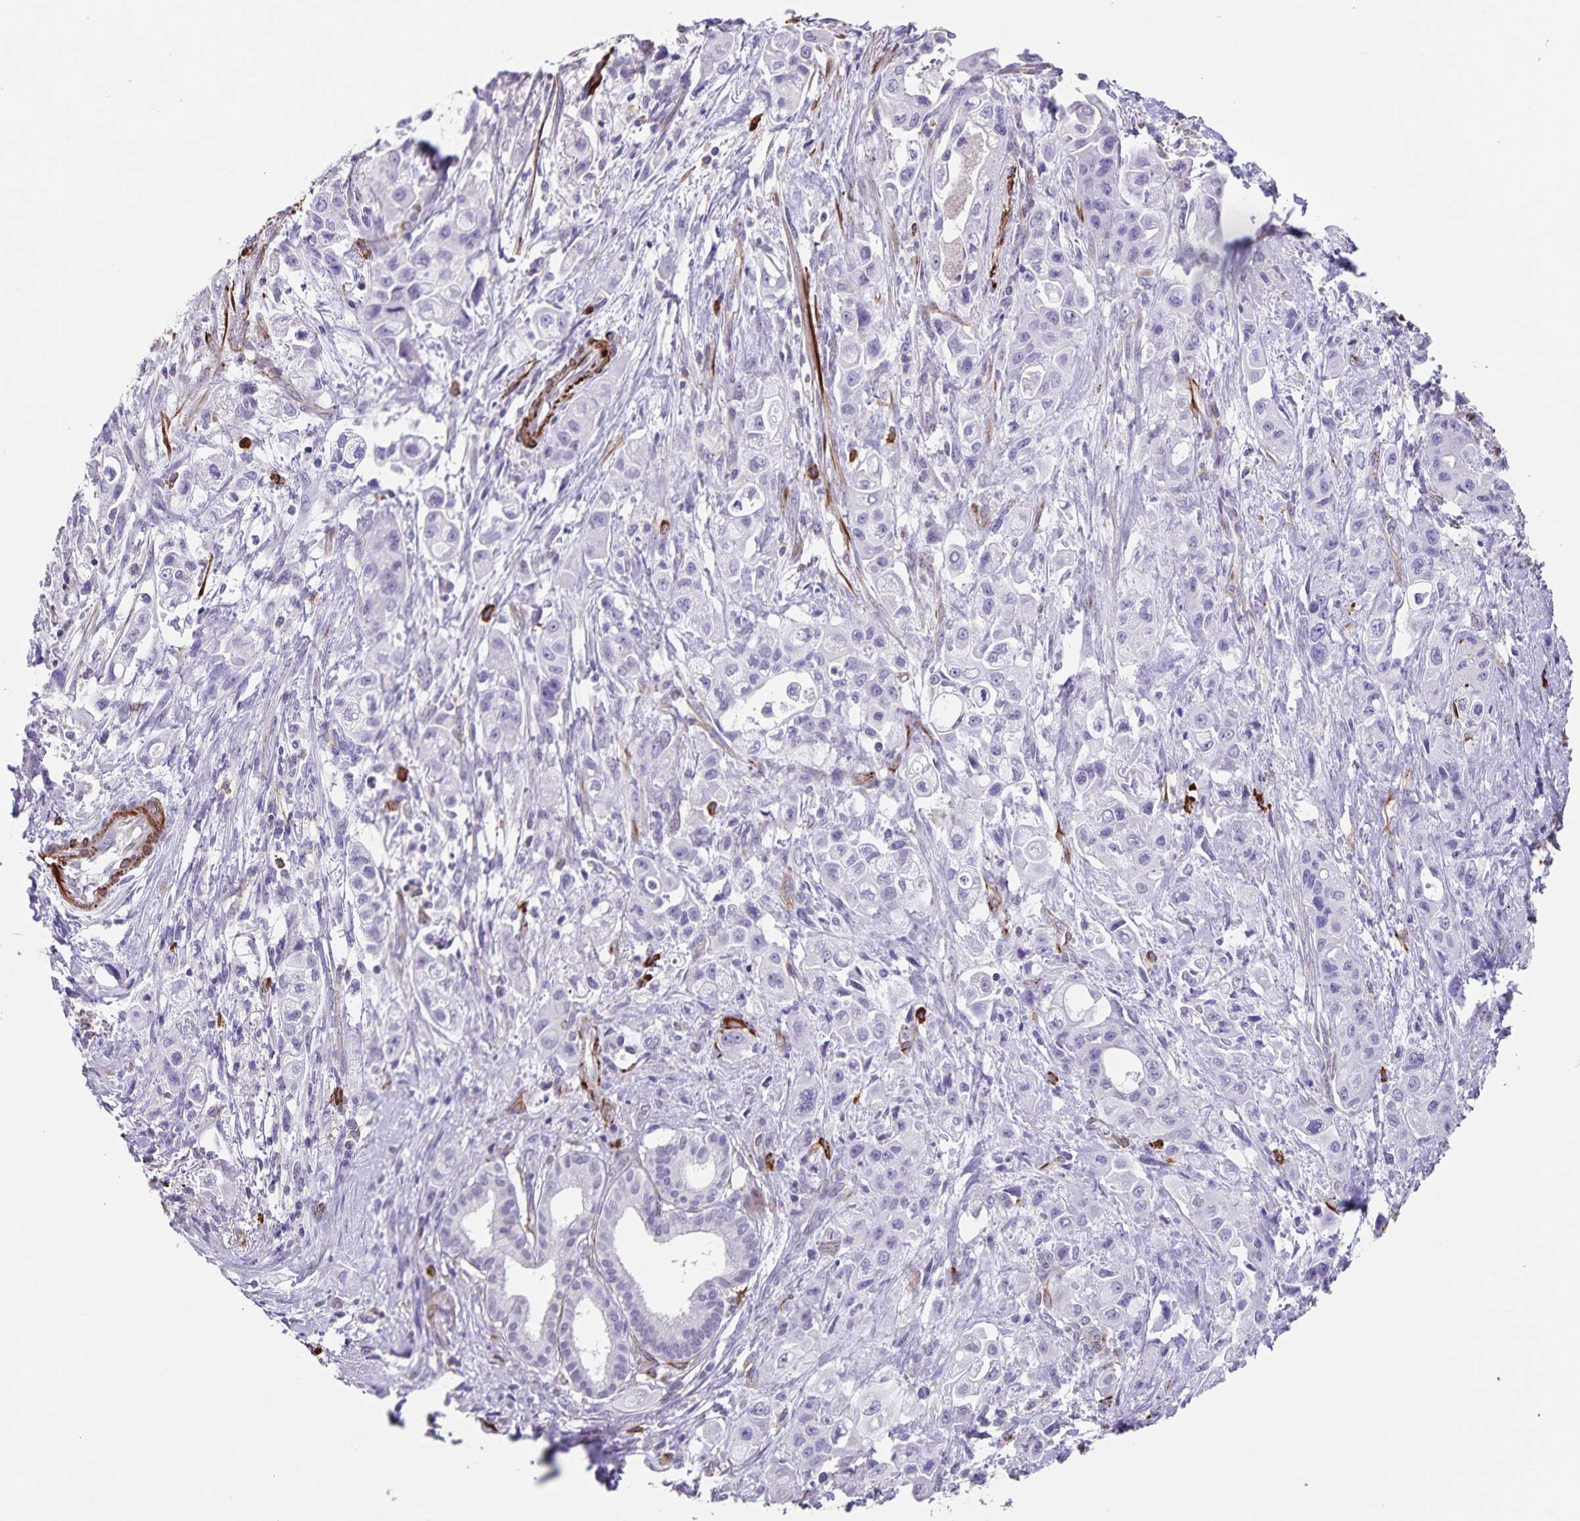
{"staining": {"intensity": "negative", "quantity": "none", "location": "none"}, "tissue": "pancreatic cancer", "cell_type": "Tumor cells", "image_type": "cancer", "snomed": [{"axis": "morphology", "description": "Adenocarcinoma, NOS"}, {"axis": "topography", "description": "Pancreas"}], "caption": "This is an immunohistochemistry (IHC) photomicrograph of adenocarcinoma (pancreatic). There is no positivity in tumor cells.", "gene": "SYNM", "patient": {"sex": "female", "age": 66}}